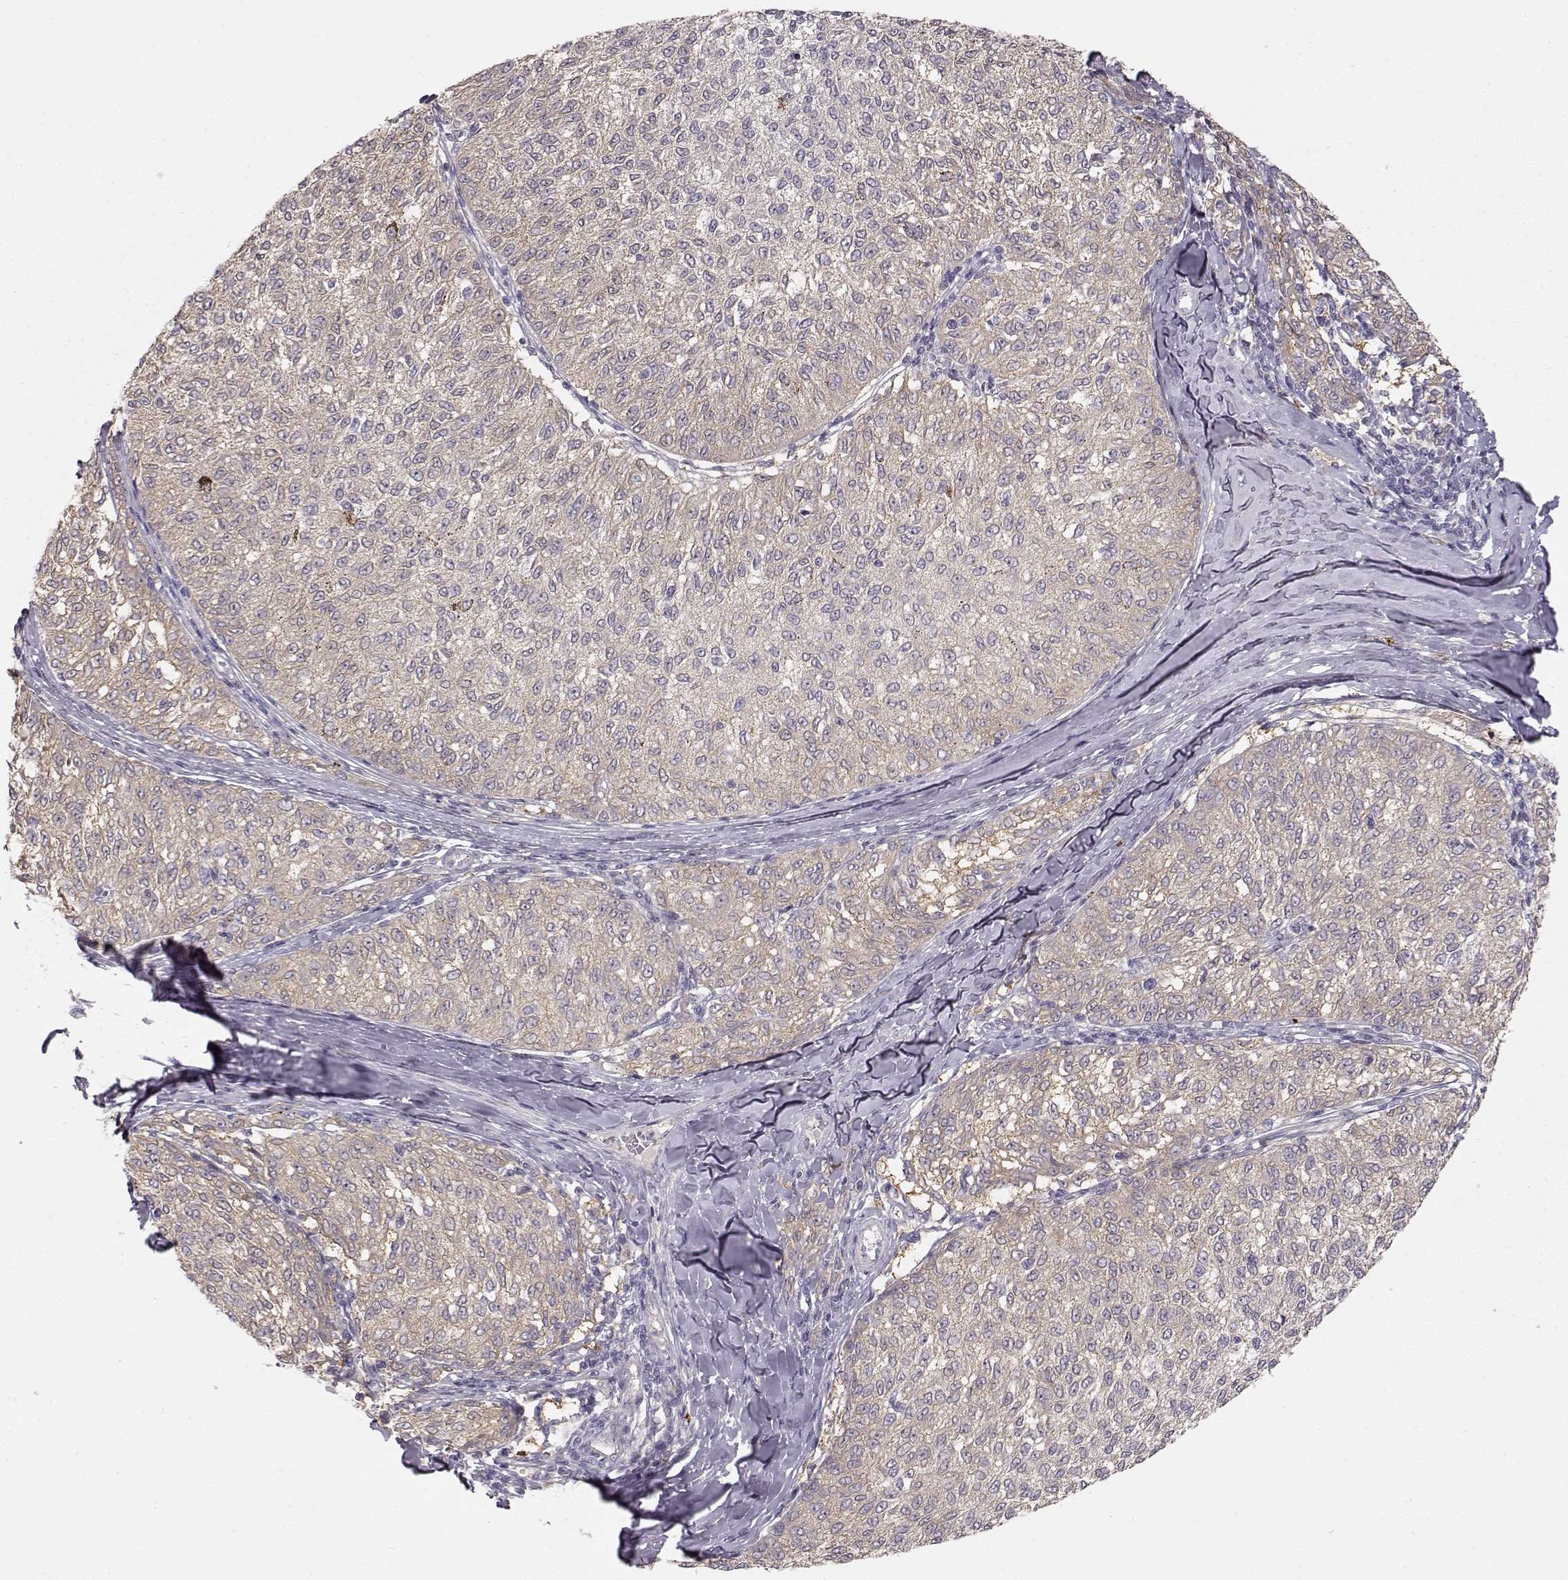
{"staining": {"intensity": "weak", "quantity": "25%-75%", "location": "cytoplasmic/membranous"}, "tissue": "melanoma", "cell_type": "Tumor cells", "image_type": "cancer", "snomed": [{"axis": "morphology", "description": "Malignant melanoma, NOS"}, {"axis": "topography", "description": "Skin"}], "caption": "The micrograph exhibits staining of malignant melanoma, revealing weak cytoplasmic/membranous protein expression (brown color) within tumor cells.", "gene": "ARHGAP8", "patient": {"sex": "female", "age": 72}}